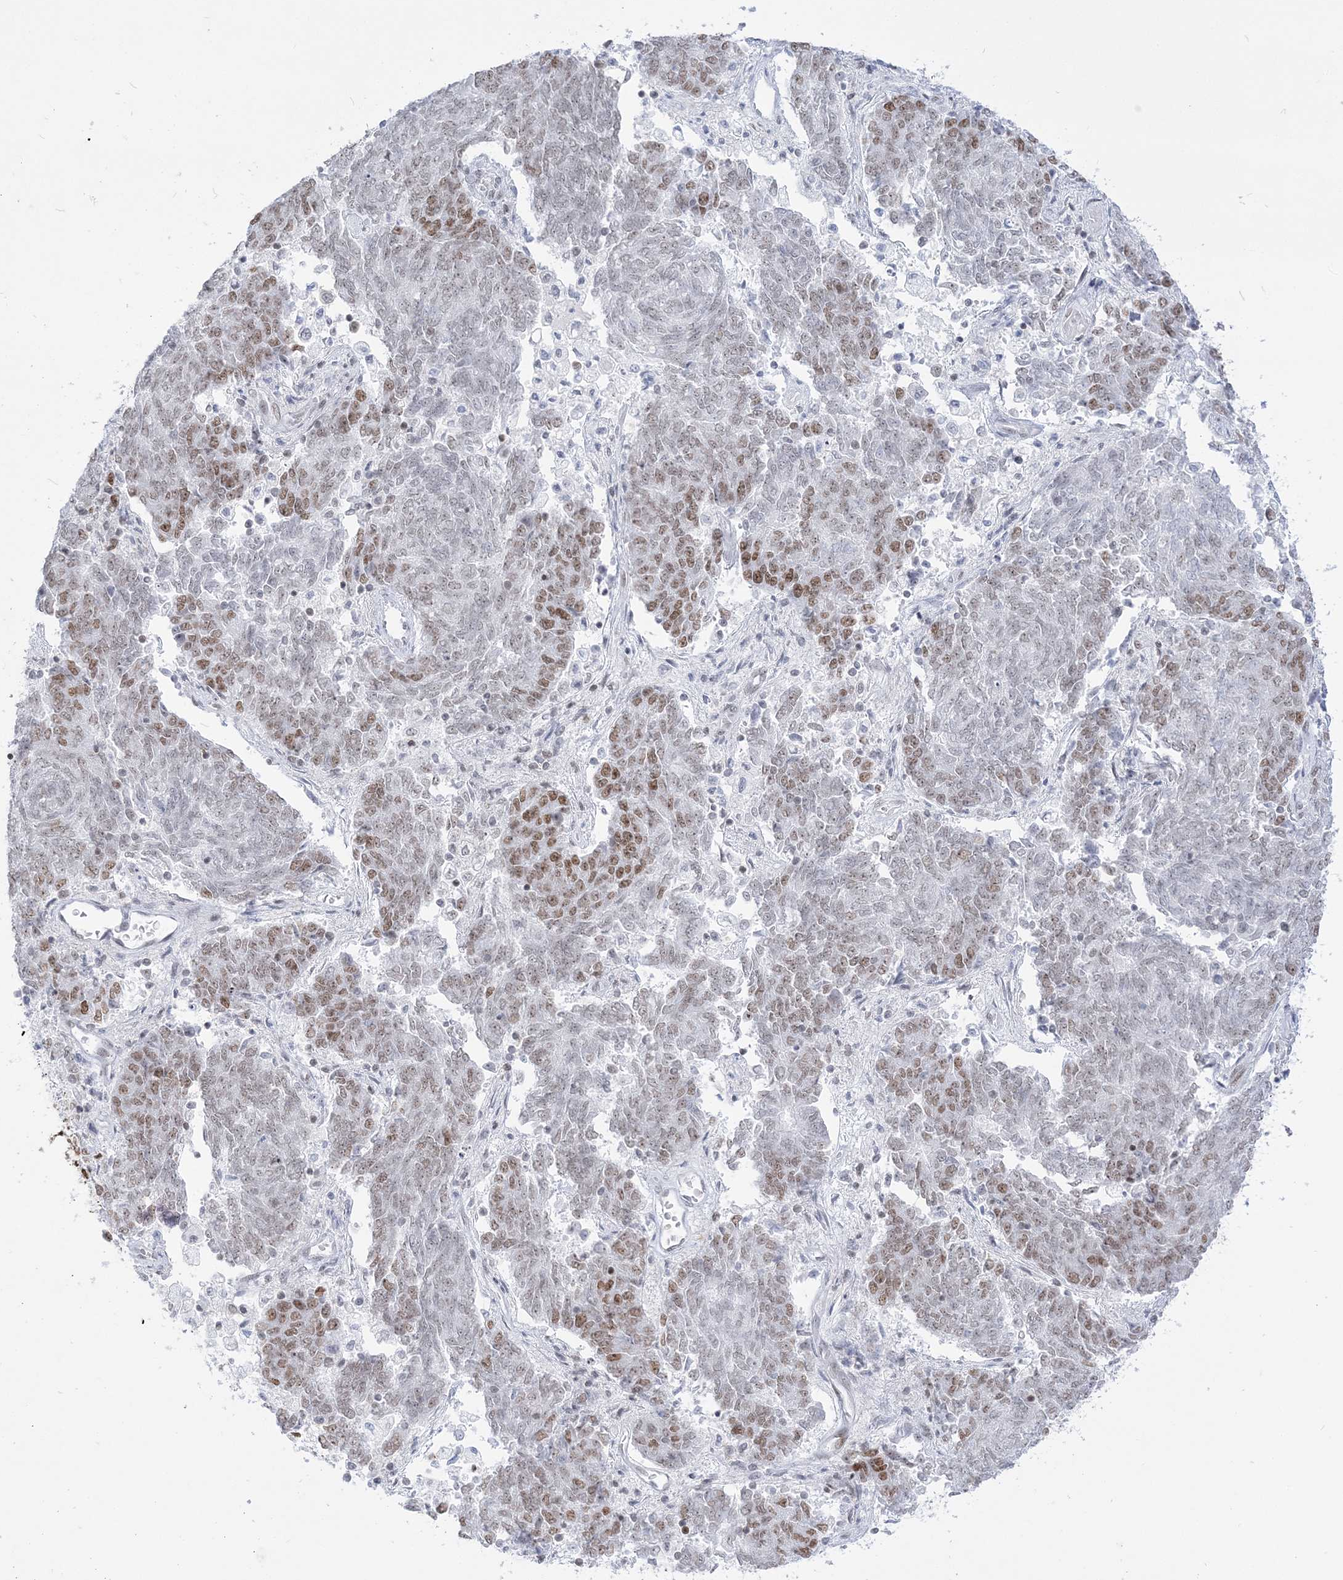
{"staining": {"intensity": "moderate", "quantity": "25%-75%", "location": "nuclear"}, "tissue": "endometrial cancer", "cell_type": "Tumor cells", "image_type": "cancer", "snomed": [{"axis": "morphology", "description": "Adenocarcinoma, NOS"}, {"axis": "topography", "description": "Endometrium"}], "caption": "Endometrial cancer stained with a protein marker exhibits moderate staining in tumor cells.", "gene": "DDX21", "patient": {"sex": "female", "age": 80}}